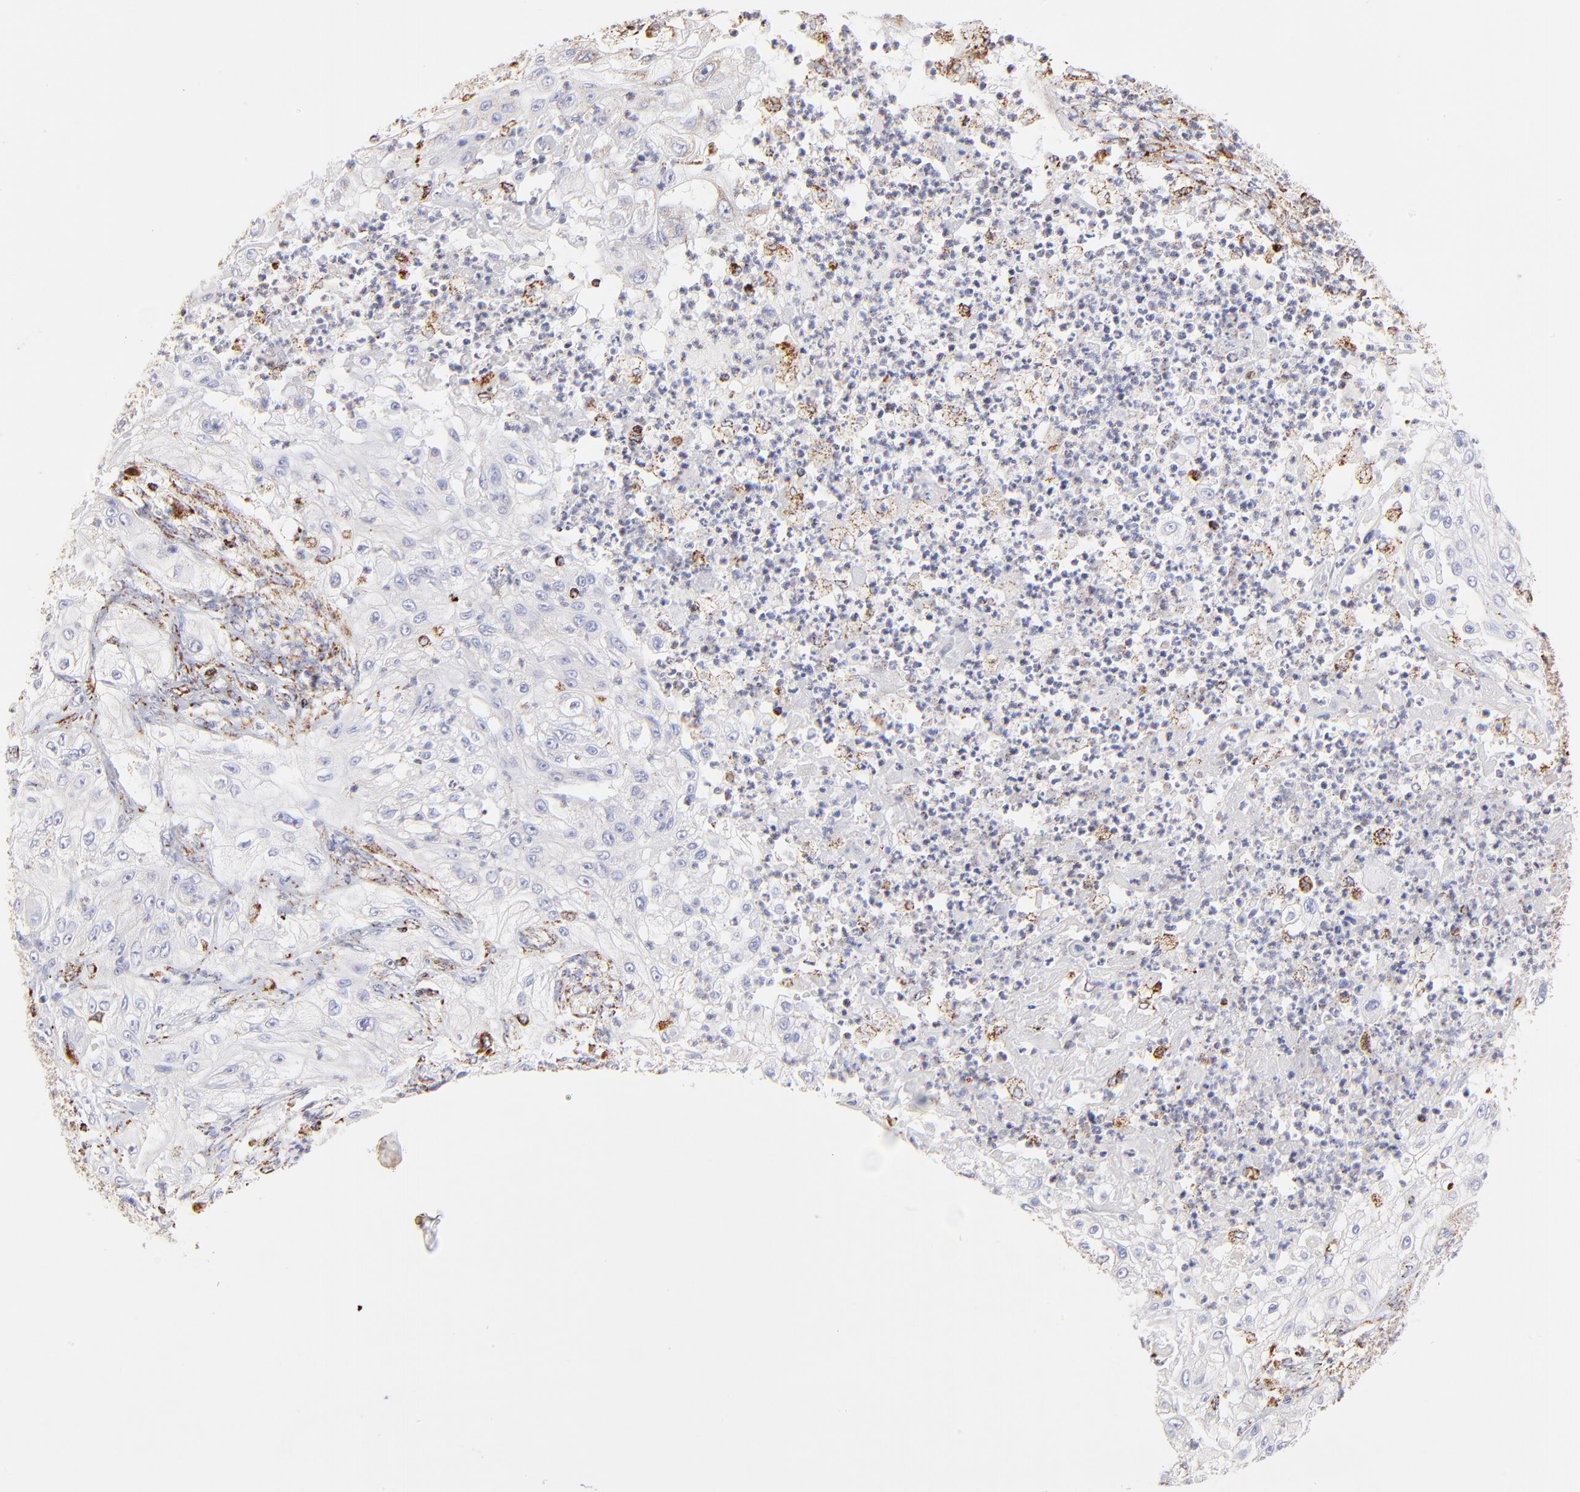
{"staining": {"intensity": "negative", "quantity": "none", "location": "none"}, "tissue": "lung cancer", "cell_type": "Tumor cells", "image_type": "cancer", "snomed": [{"axis": "morphology", "description": "Inflammation, NOS"}, {"axis": "morphology", "description": "Squamous cell carcinoma, NOS"}, {"axis": "topography", "description": "Lymph node"}, {"axis": "topography", "description": "Soft tissue"}, {"axis": "topography", "description": "Lung"}], "caption": "A histopathology image of human lung cancer (squamous cell carcinoma) is negative for staining in tumor cells.", "gene": "ECH1", "patient": {"sex": "male", "age": 66}}